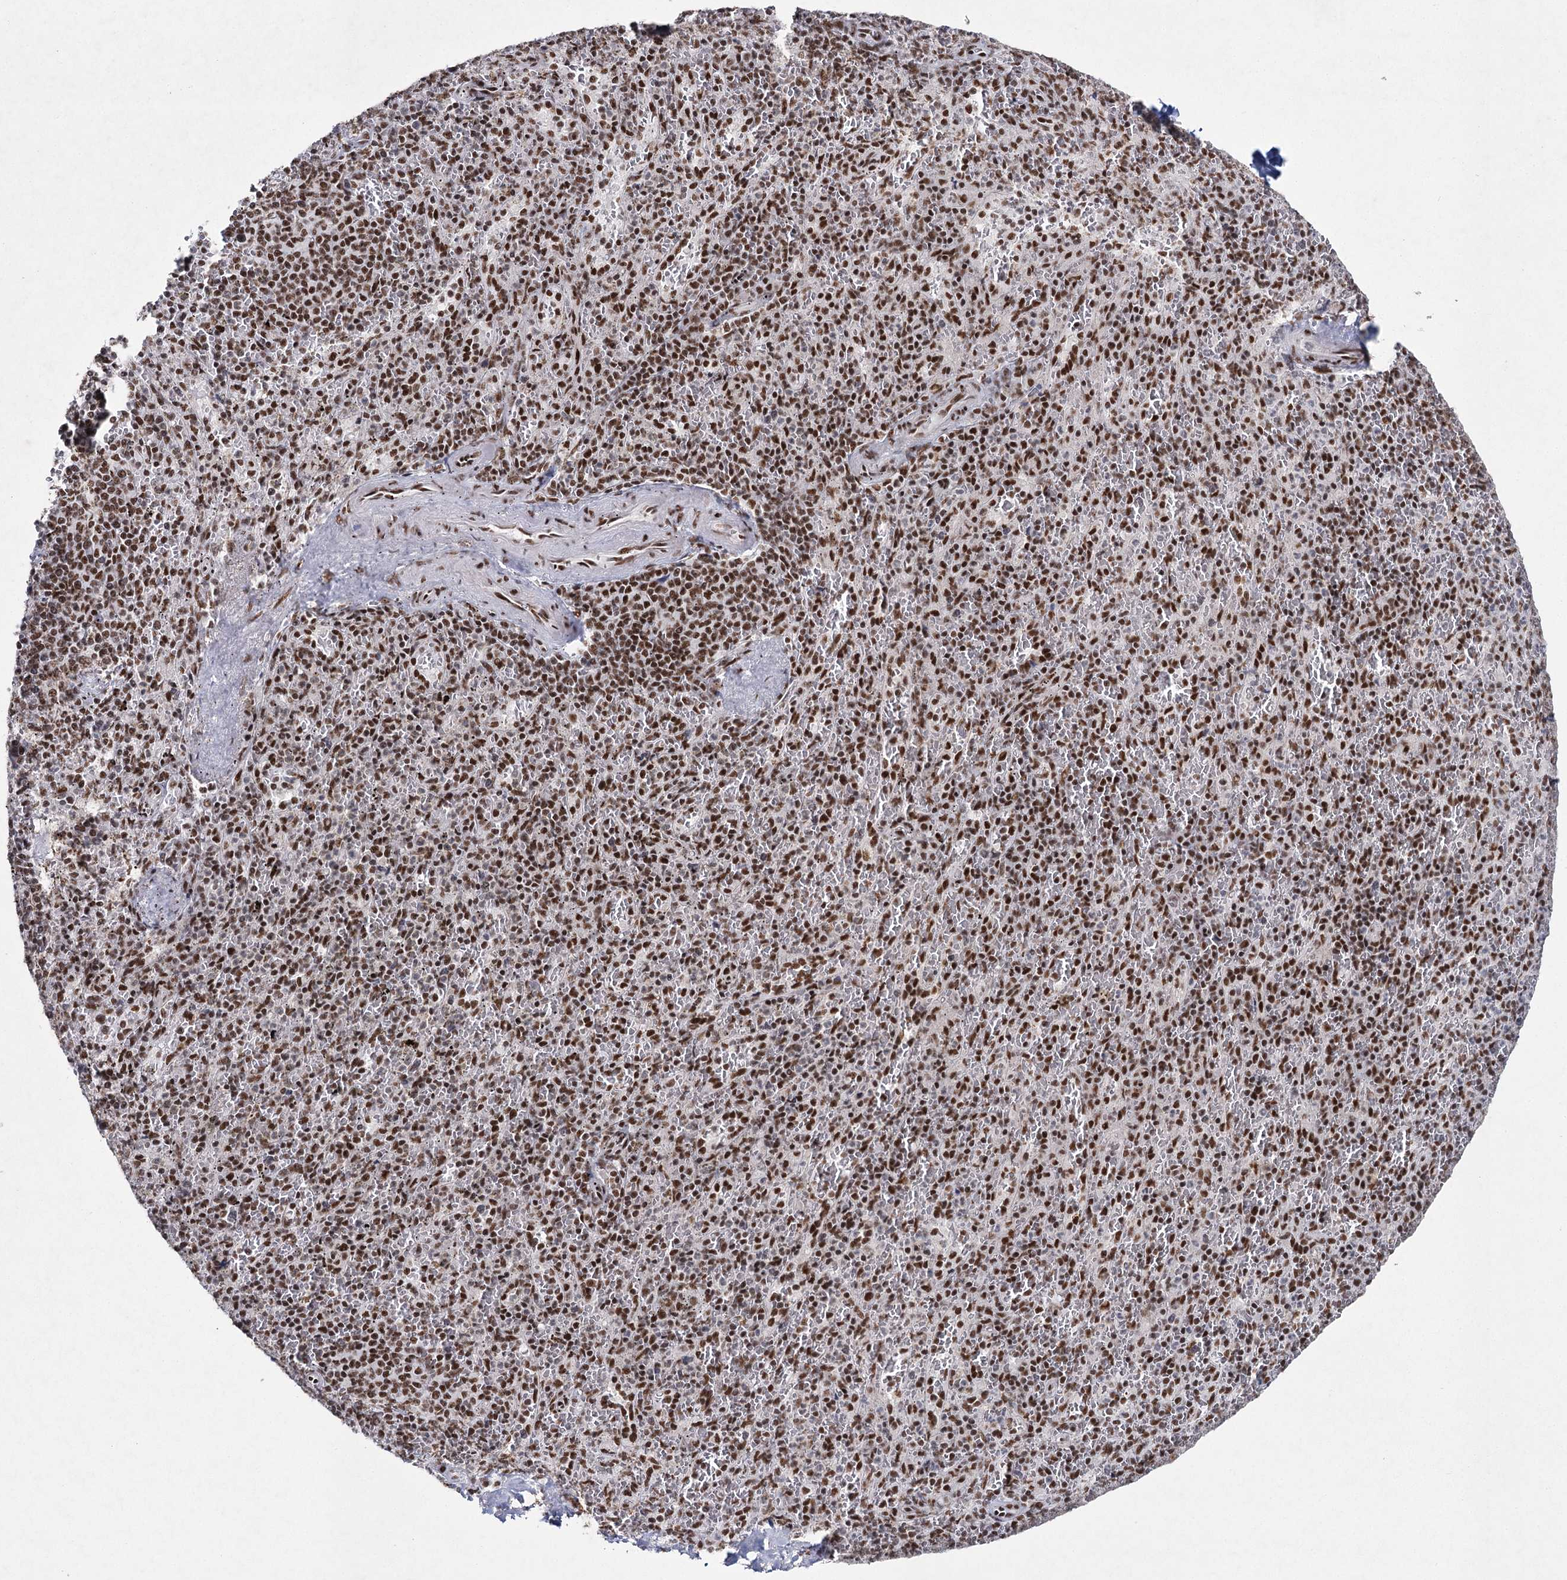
{"staining": {"intensity": "strong", "quantity": ">75%", "location": "nuclear"}, "tissue": "spleen", "cell_type": "Cells in red pulp", "image_type": "normal", "snomed": [{"axis": "morphology", "description": "Normal tissue, NOS"}, {"axis": "topography", "description": "Spleen"}], "caption": "Unremarkable spleen shows strong nuclear staining in about >75% of cells in red pulp Using DAB (brown) and hematoxylin (blue) stains, captured at high magnification using brightfield microscopy..", "gene": "SCAF8", "patient": {"sex": "male", "age": 82}}